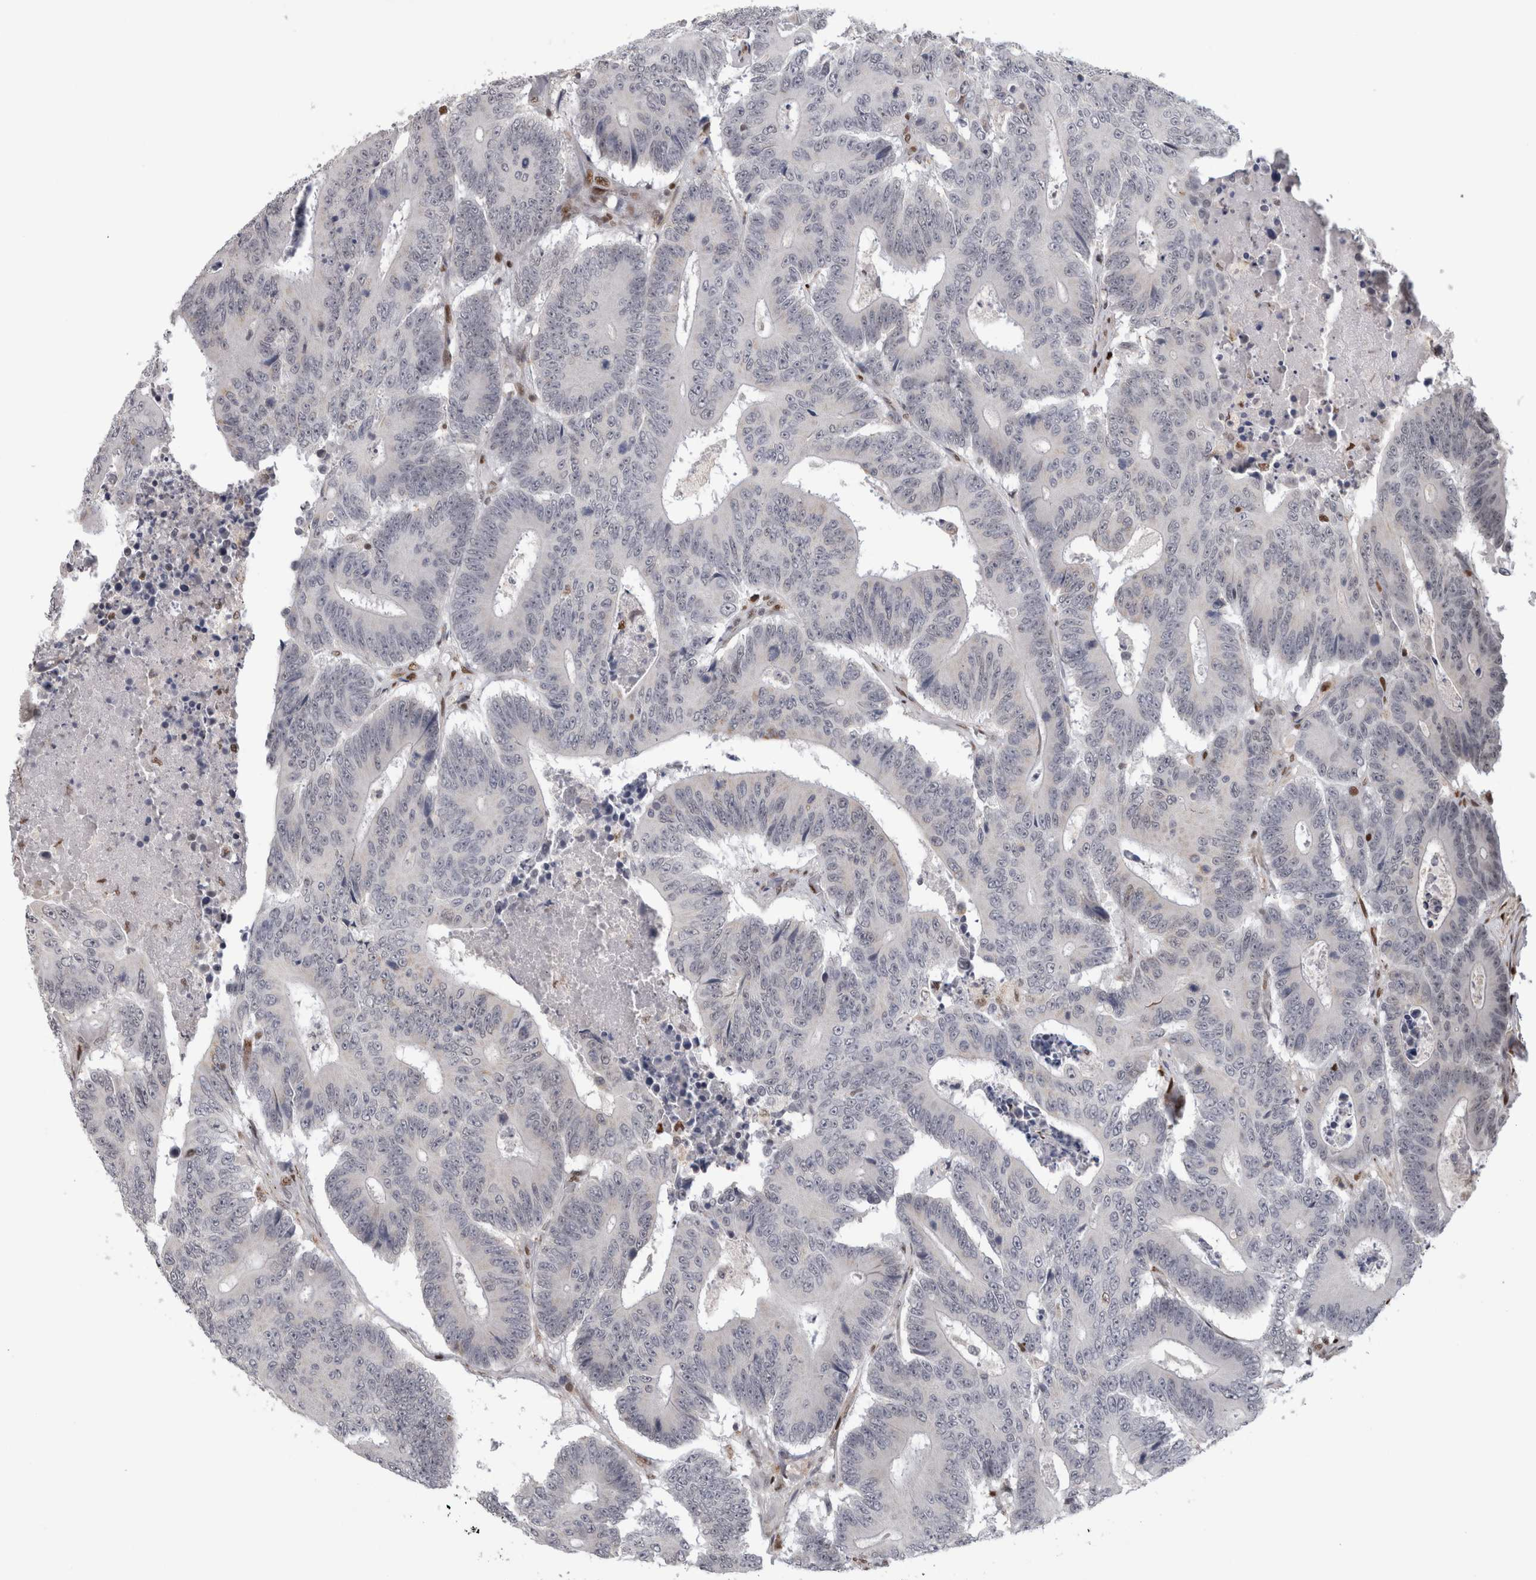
{"staining": {"intensity": "negative", "quantity": "none", "location": "none"}, "tissue": "colorectal cancer", "cell_type": "Tumor cells", "image_type": "cancer", "snomed": [{"axis": "morphology", "description": "Adenocarcinoma, NOS"}, {"axis": "topography", "description": "Colon"}], "caption": "This photomicrograph is of colorectal adenocarcinoma stained with immunohistochemistry (IHC) to label a protein in brown with the nuclei are counter-stained blue. There is no positivity in tumor cells.", "gene": "SRARP", "patient": {"sex": "male", "age": 83}}